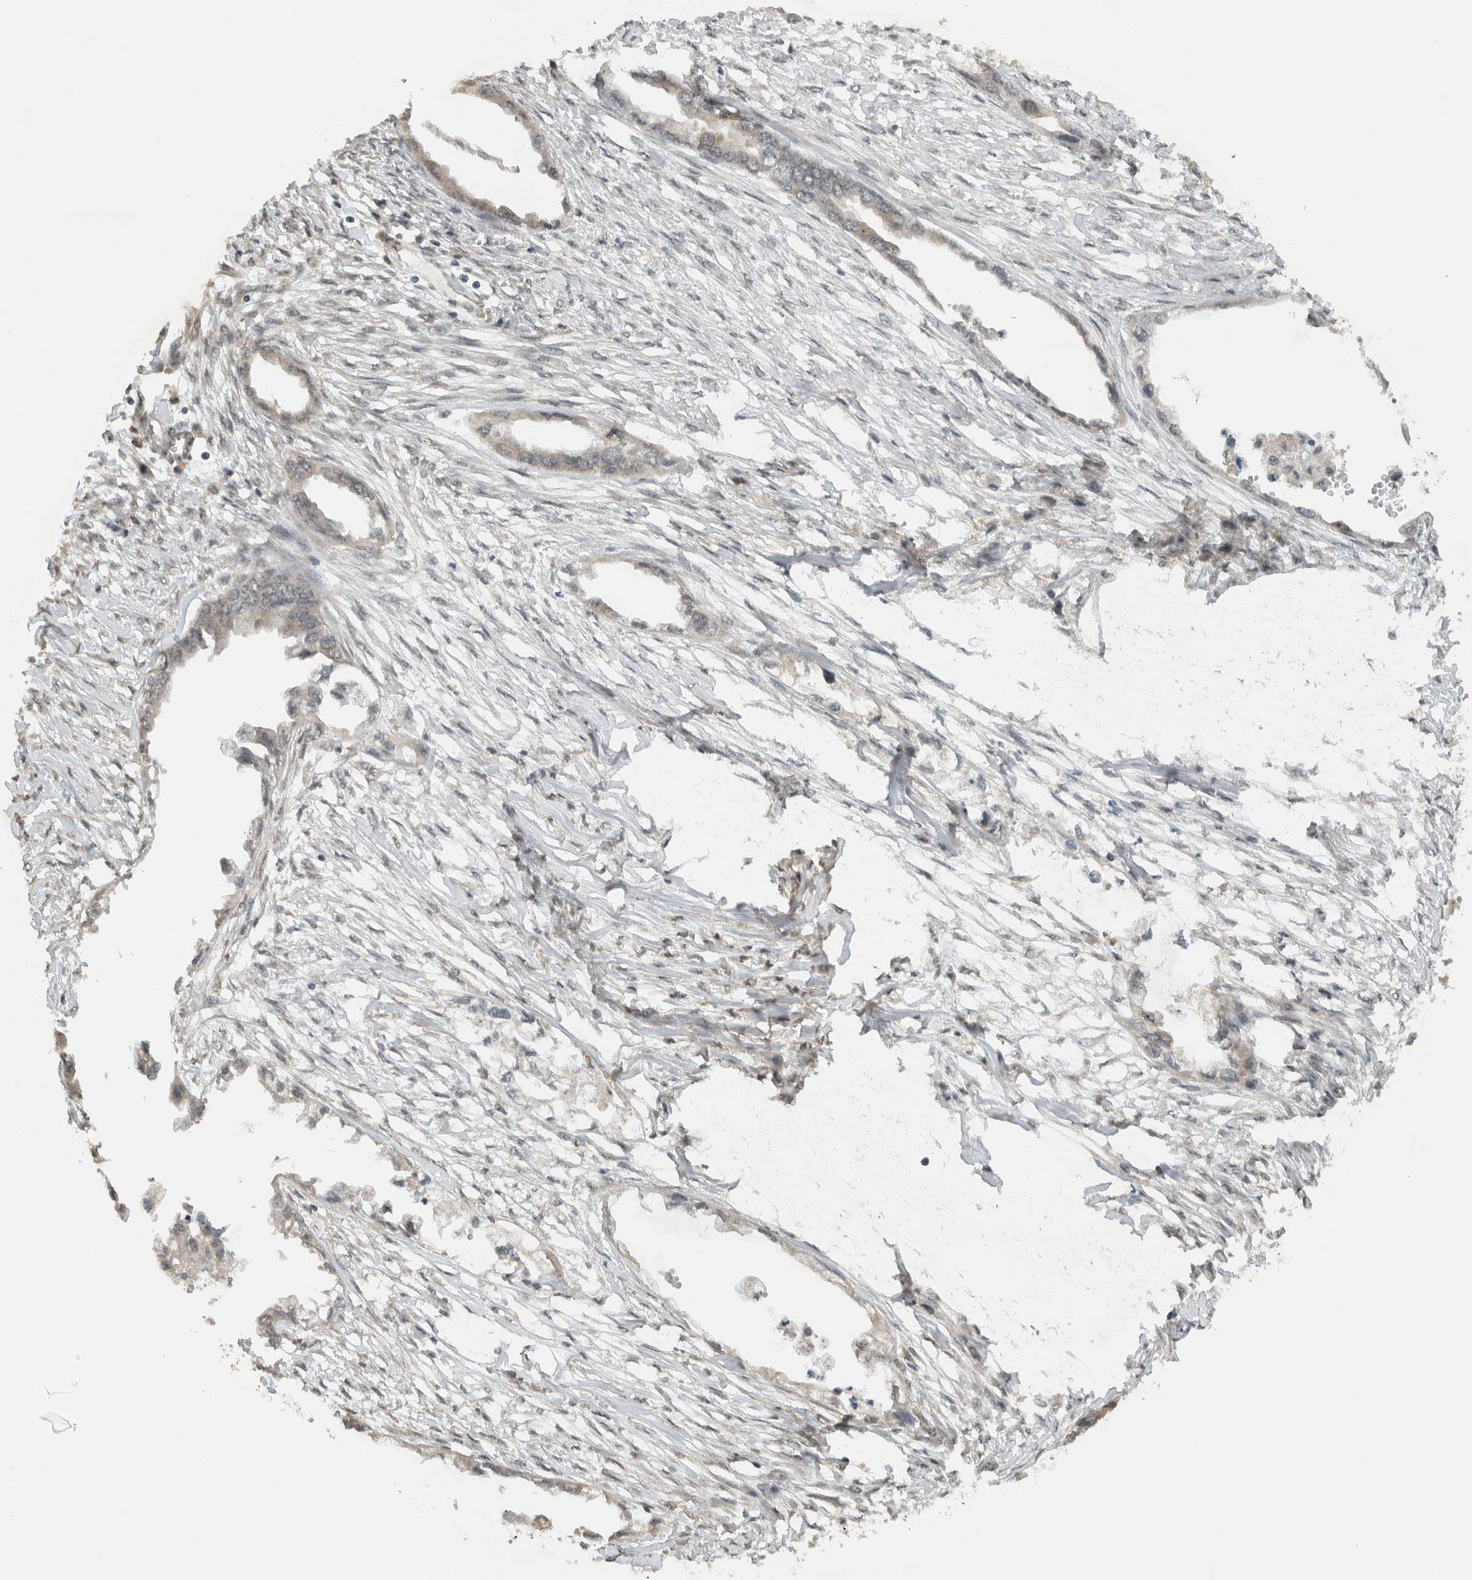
{"staining": {"intensity": "weak", "quantity": "<25%", "location": "nuclear"}, "tissue": "endometrial cancer", "cell_type": "Tumor cells", "image_type": "cancer", "snomed": [{"axis": "morphology", "description": "Adenocarcinoma, NOS"}, {"axis": "morphology", "description": "Adenocarcinoma, metastatic, NOS"}, {"axis": "topography", "description": "Adipose tissue"}, {"axis": "topography", "description": "Endometrium"}], "caption": "This is a image of immunohistochemistry (IHC) staining of adenocarcinoma (endometrial), which shows no positivity in tumor cells. (Brightfield microscopy of DAB (3,3'-diaminobenzidine) IHC at high magnification).", "gene": "C1orf21", "patient": {"sex": "female", "age": 67}}